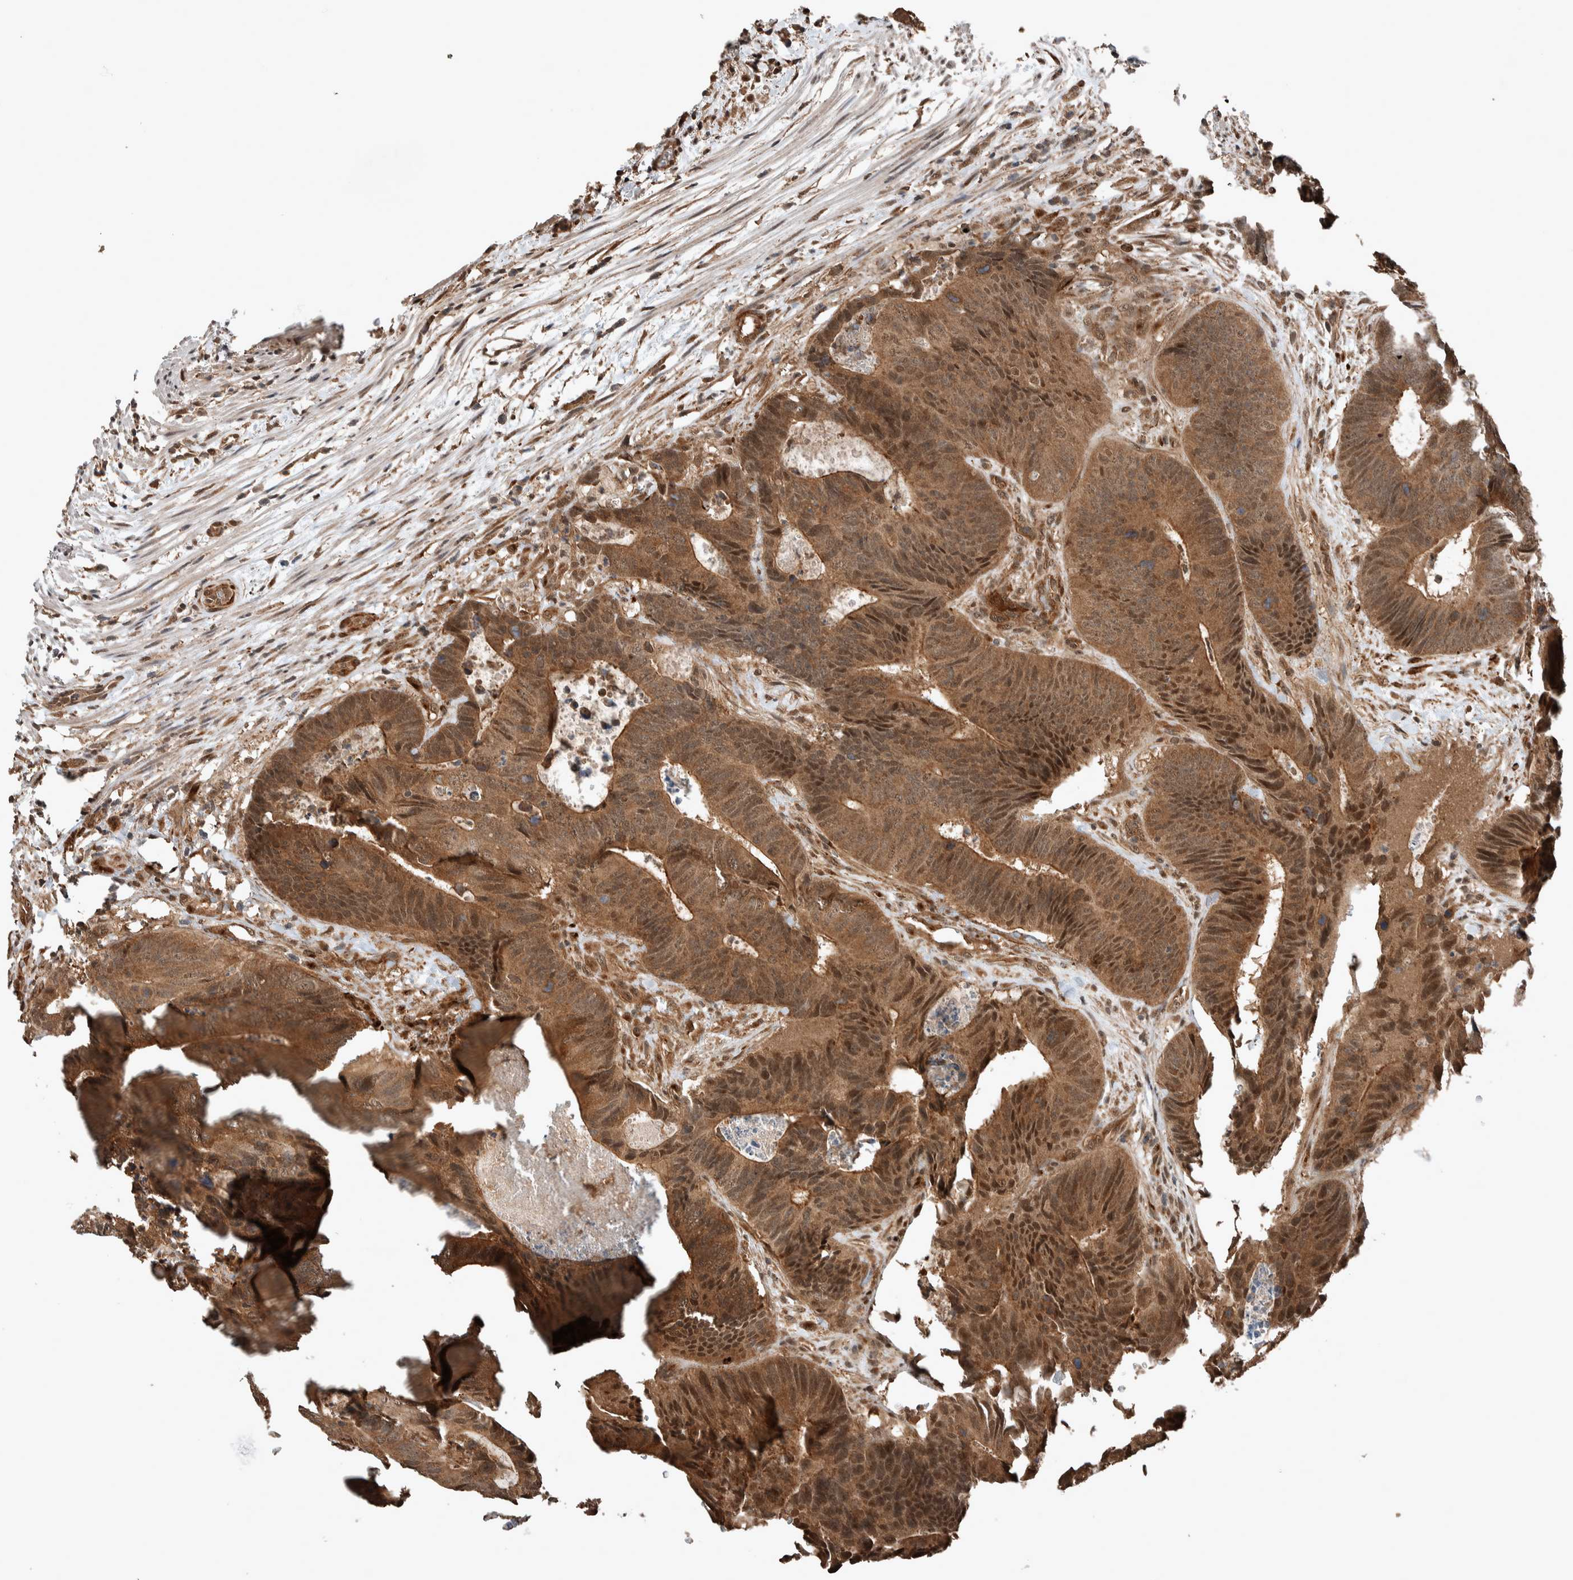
{"staining": {"intensity": "moderate", "quantity": ">75%", "location": "cytoplasmic/membranous,nuclear"}, "tissue": "colorectal cancer", "cell_type": "Tumor cells", "image_type": "cancer", "snomed": [{"axis": "morphology", "description": "Adenocarcinoma, NOS"}, {"axis": "topography", "description": "Colon"}], "caption": "Immunohistochemistry (IHC) staining of colorectal cancer, which reveals medium levels of moderate cytoplasmic/membranous and nuclear staining in about >75% of tumor cells indicating moderate cytoplasmic/membranous and nuclear protein positivity. The staining was performed using DAB (brown) for protein detection and nuclei were counterstained in hematoxylin (blue).", "gene": "MYO1E", "patient": {"sex": "male", "age": 56}}